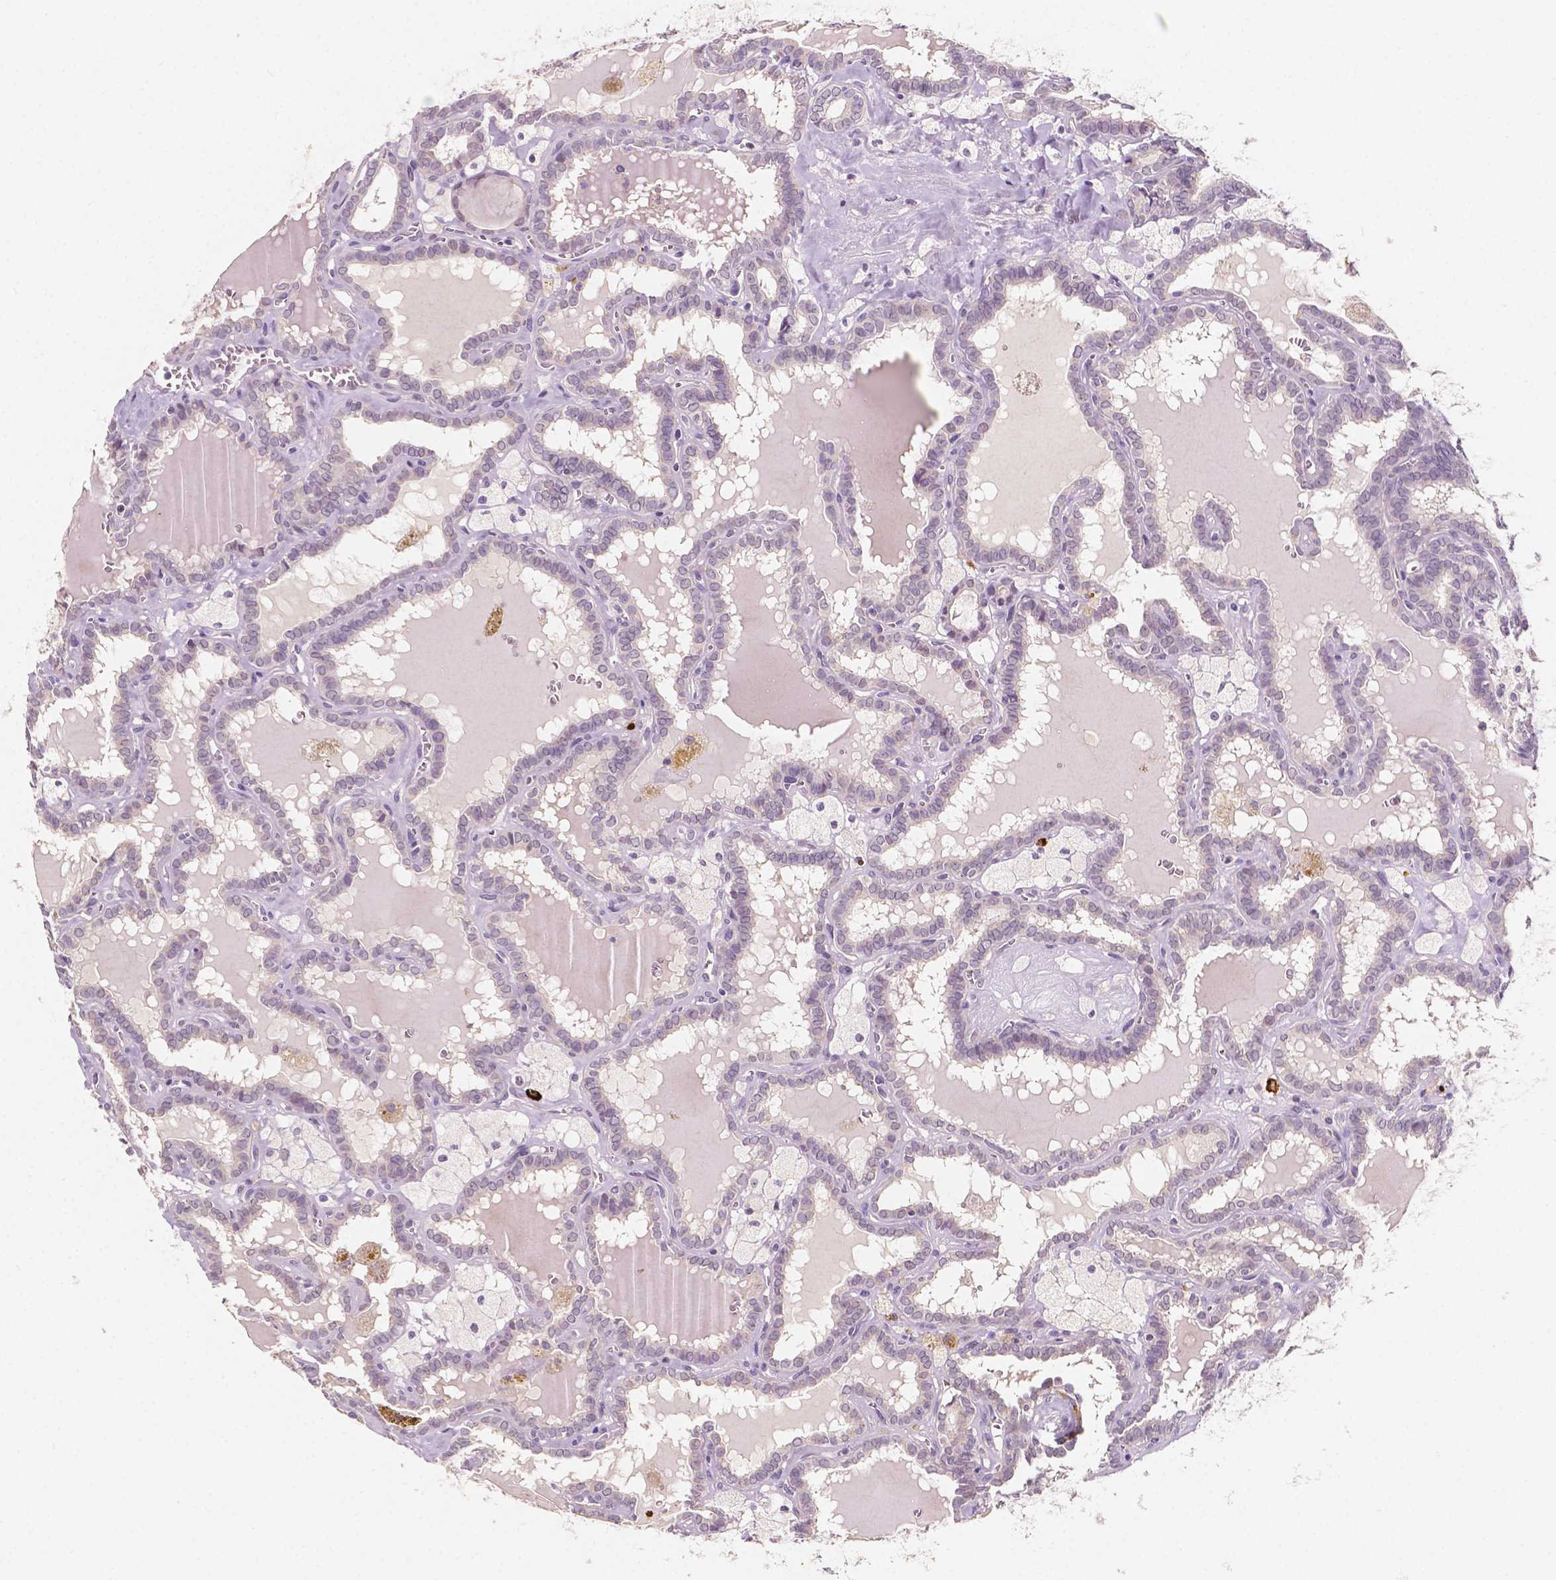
{"staining": {"intensity": "negative", "quantity": "none", "location": "none"}, "tissue": "thyroid cancer", "cell_type": "Tumor cells", "image_type": "cancer", "snomed": [{"axis": "morphology", "description": "Papillary adenocarcinoma, NOS"}, {"axis": "topography", "description": "Thyroid gland"}], "caption": "A micrograph of human thyroid papillary adenocarcinoma is negative for staining in tumor cells.", "gene": "SIRT2", "patient": {"sex": "female", "age": 39}}